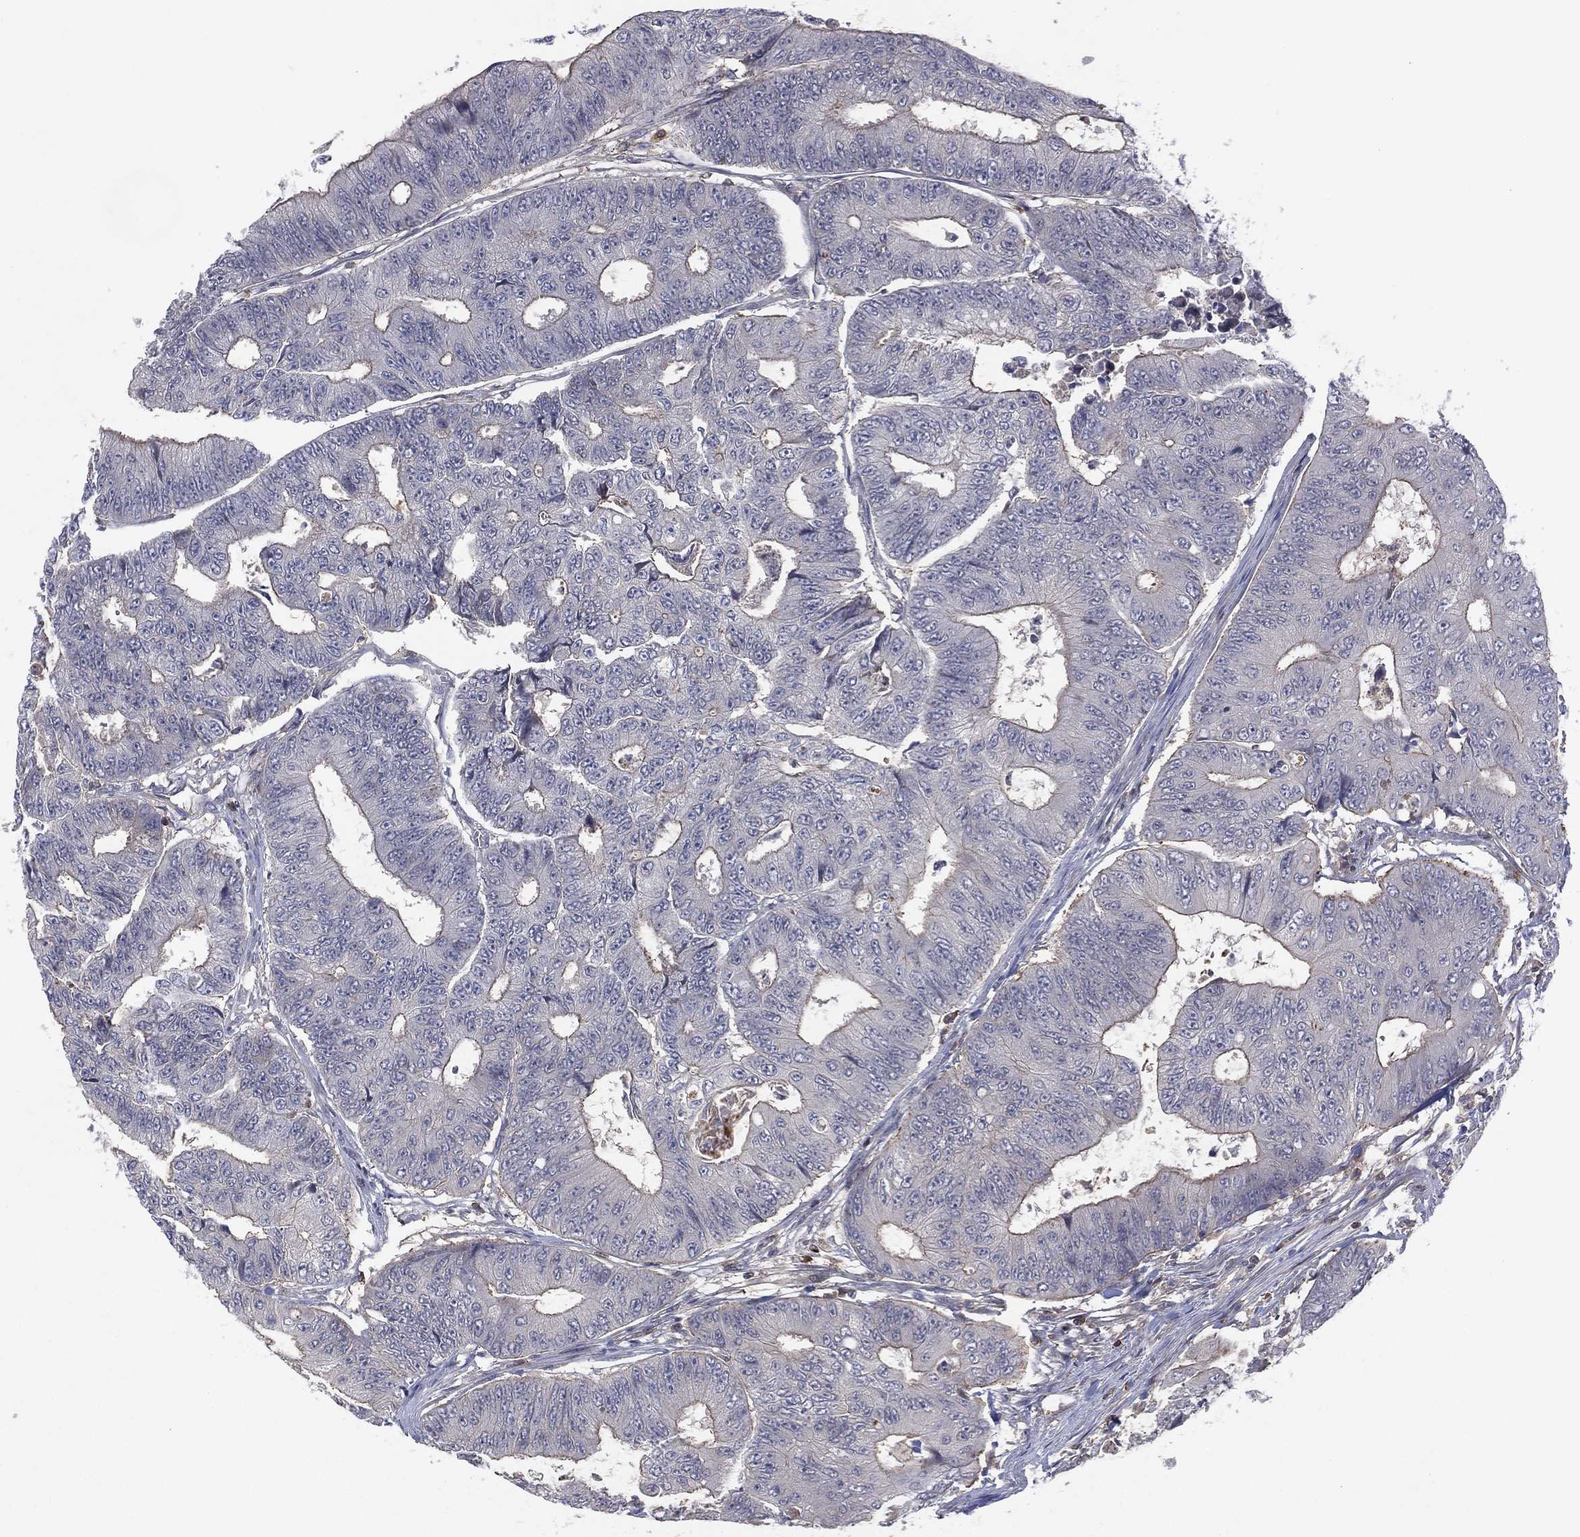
{"staining": {"intensity": "moderate", "quantity": "<25%", "location": "cytoplasmic/membranous"}, "tissue": "colorectal cancer", "cell_type": "Tumor cells", "image_type": "cancer", "snomed": [{"axis": "morphology", "description": "Adenocarcinoma, NOS"}, {"axis": "topography", "description": "Colon"}], "caption": "Immunohistochemistry (IHC) micrograph of human colorectal cancer stained for a protein (brown), which exhibits low levels of moderate cytoplasmic/membranous positivity in about <25% of tumor cells.", "gene": "DOCK8", "patient": {"sex": "female", "age": 48}}